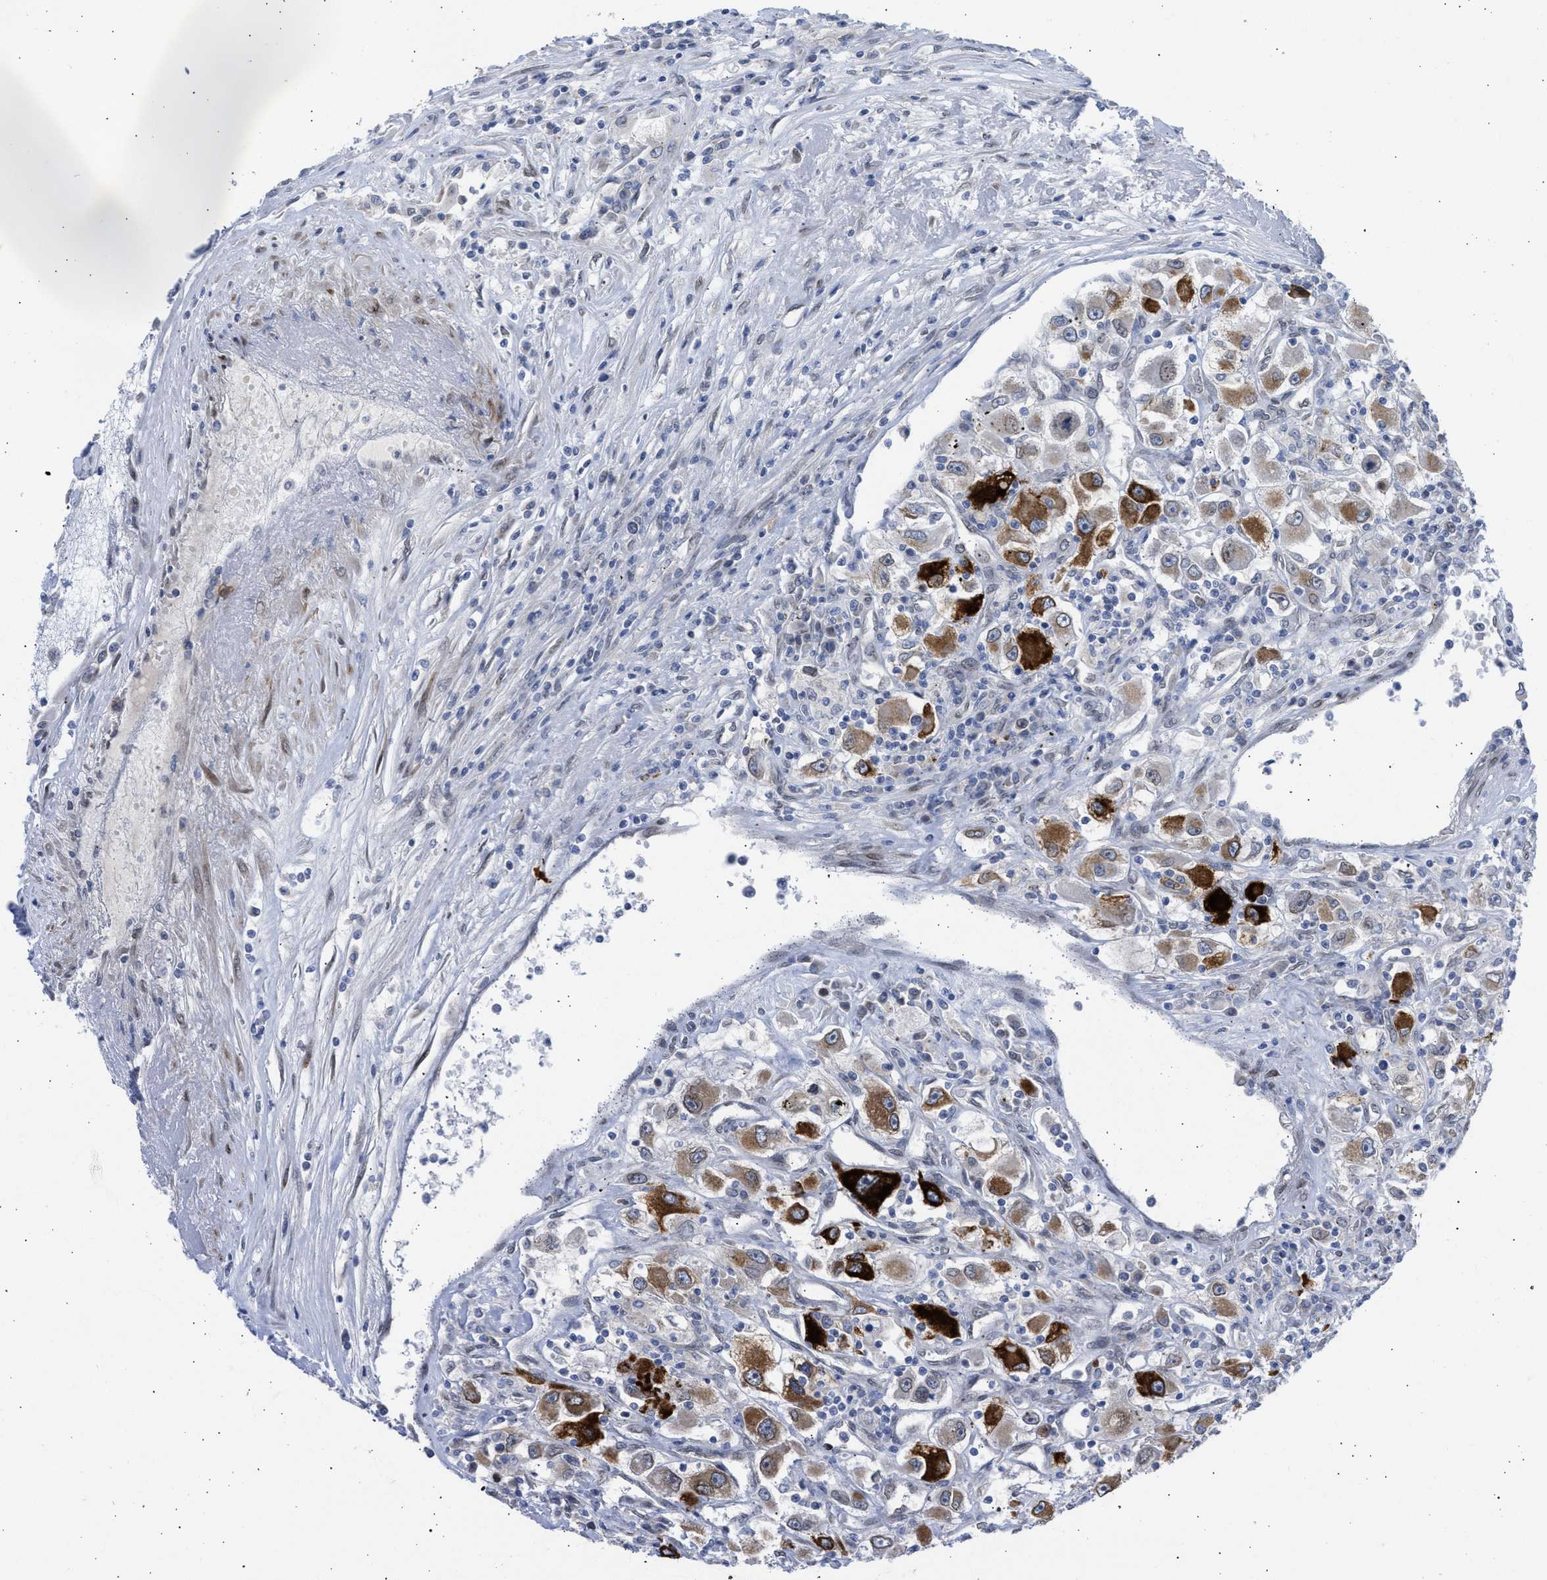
{"staining": {"intensity": "strong", "quantity": "<25%", "location": "cytoplasmic/membranous"}, "tissue": "renal cancer", "cell_type": "Tumor cells", "image_type": "cancer", "snomed": [{"axis": "morphology", "description": "Adenocarcinoma, NOS"}, {"axis": "topography", "description": "Kidney"}], "caption": "This image demonstrates immunohistochemistry (IHC) staining of renal cancer, with medium strong cytoplasmic/membranous expression in approximately <25% of tumor cells.", "gene": "NUP35", "patient": {"sex": "female", "age": 52}}